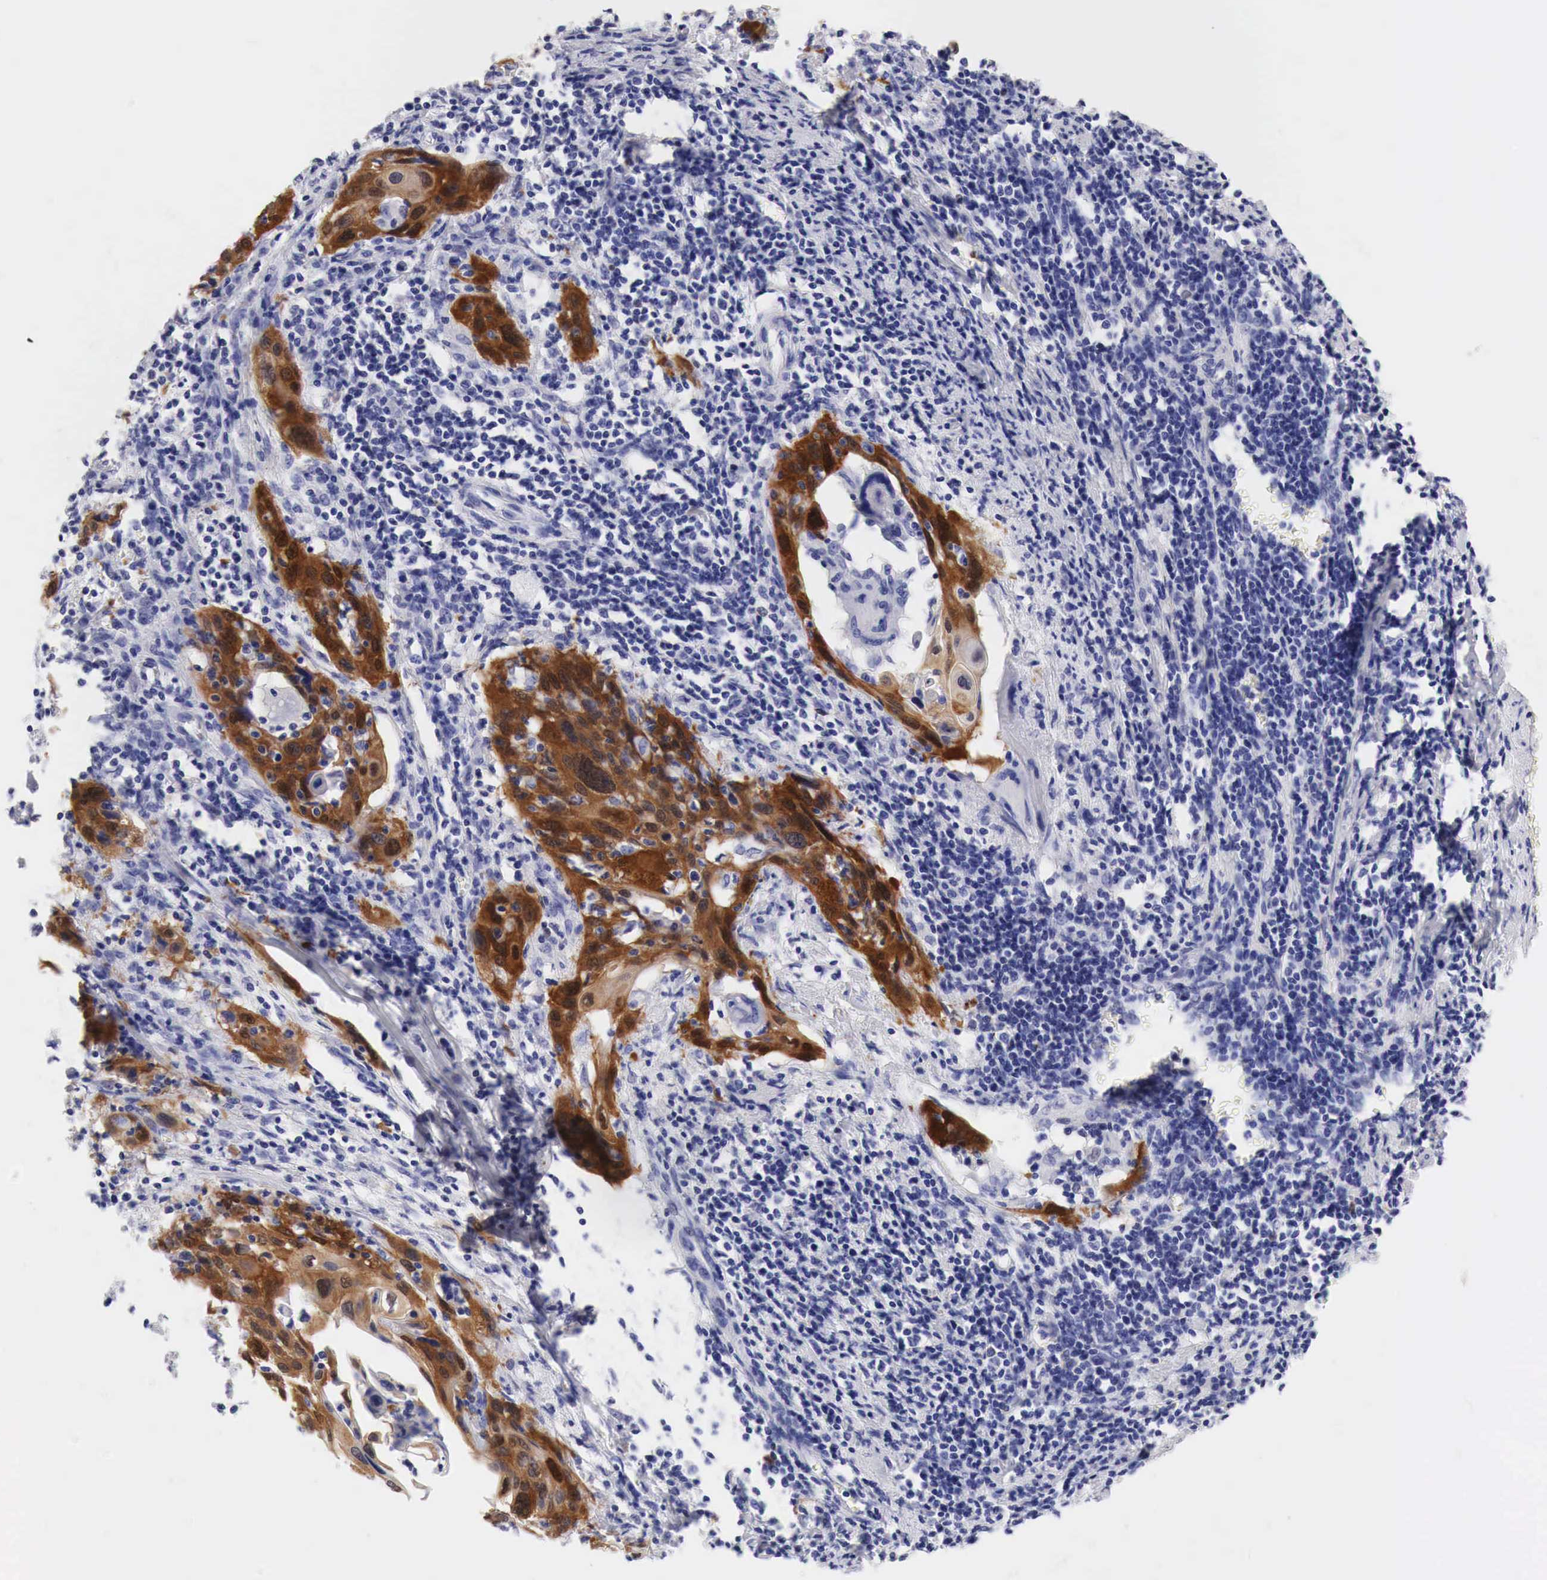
{"staining": {"intensity": "strong", "quantity": ">75%", "location": "cytoplasmic/membranous"}, "tissue": "cervical cancer", "cell_type": "Tumor cells", "image_type": "cancer", "snomed": [{"axis": "morphology", "description": "Squamous cell carcinoma, NOS"}, {"axis": "topography", "description": "Cervix"}], "caption": "Protein positivity by IHC displays strong cytoplasmic/membranous staining in about >75% of tumor cells in cervical squamous cell carcinoma.", "gene": "CDKN2A", "patient": {"sex": "female", "age": 54}}